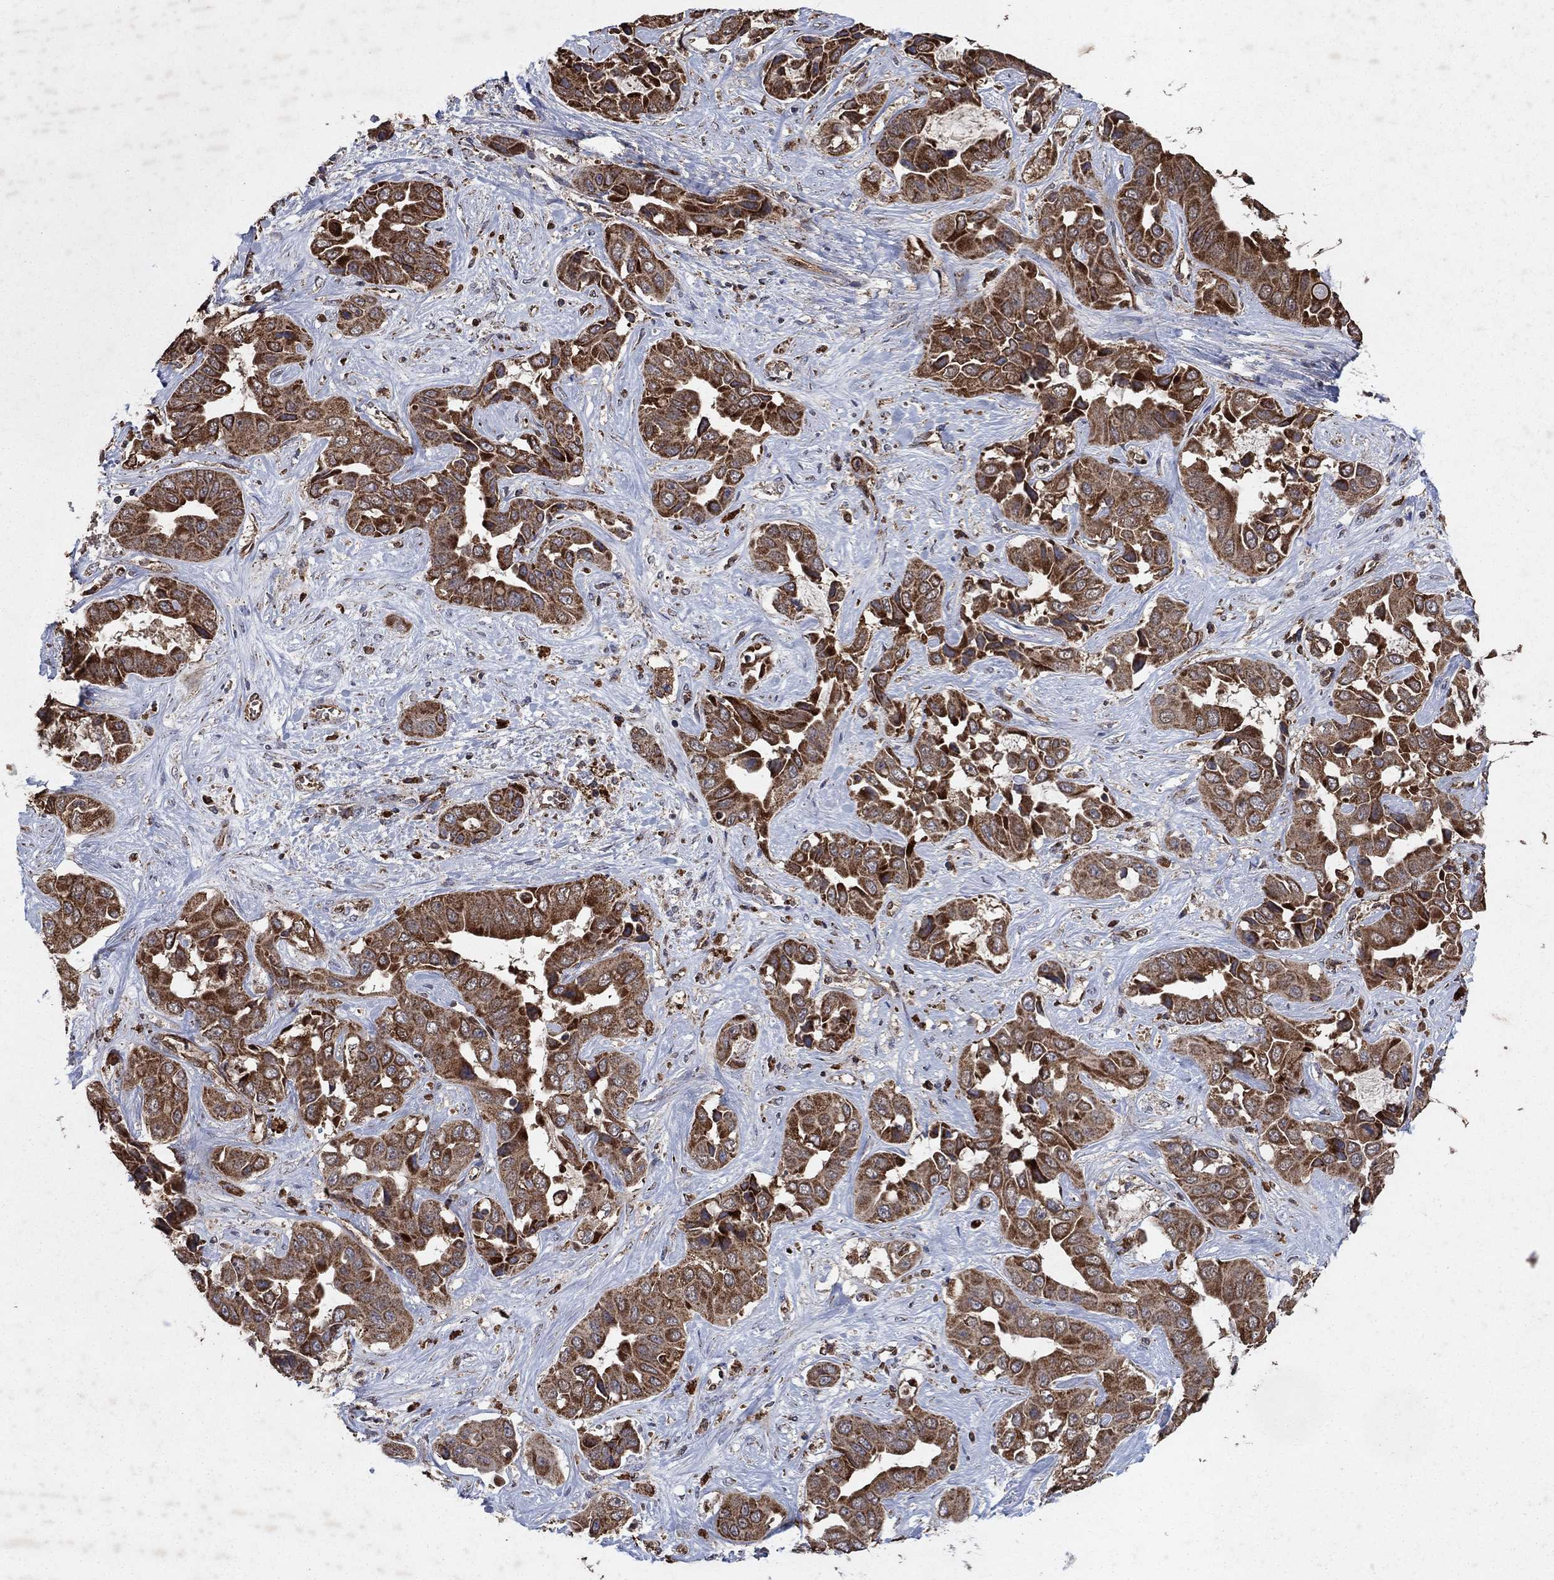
{"staining": {"intensity": "strong", "quantity": "25%-75%", "location": "cytoplasmic/membranous"}, "tissue": "liver cancer", "cell_type": "Tumor cells", "image_type": "cancer", "snomed": [{"axis": "morphology", "description": "Cholangiocarcinoma"}, {"axis": "topography", "description": "Liver"}], "caption": "About 25%-75% of tumor cells in liver cholangiocarcinoma demonstrate strong cytoplasmic/membranous protein positivity as visualized by brown immunohistochemical staining.", "gene": "DPH1", "patient": {"sex": "female", "age": 52}}